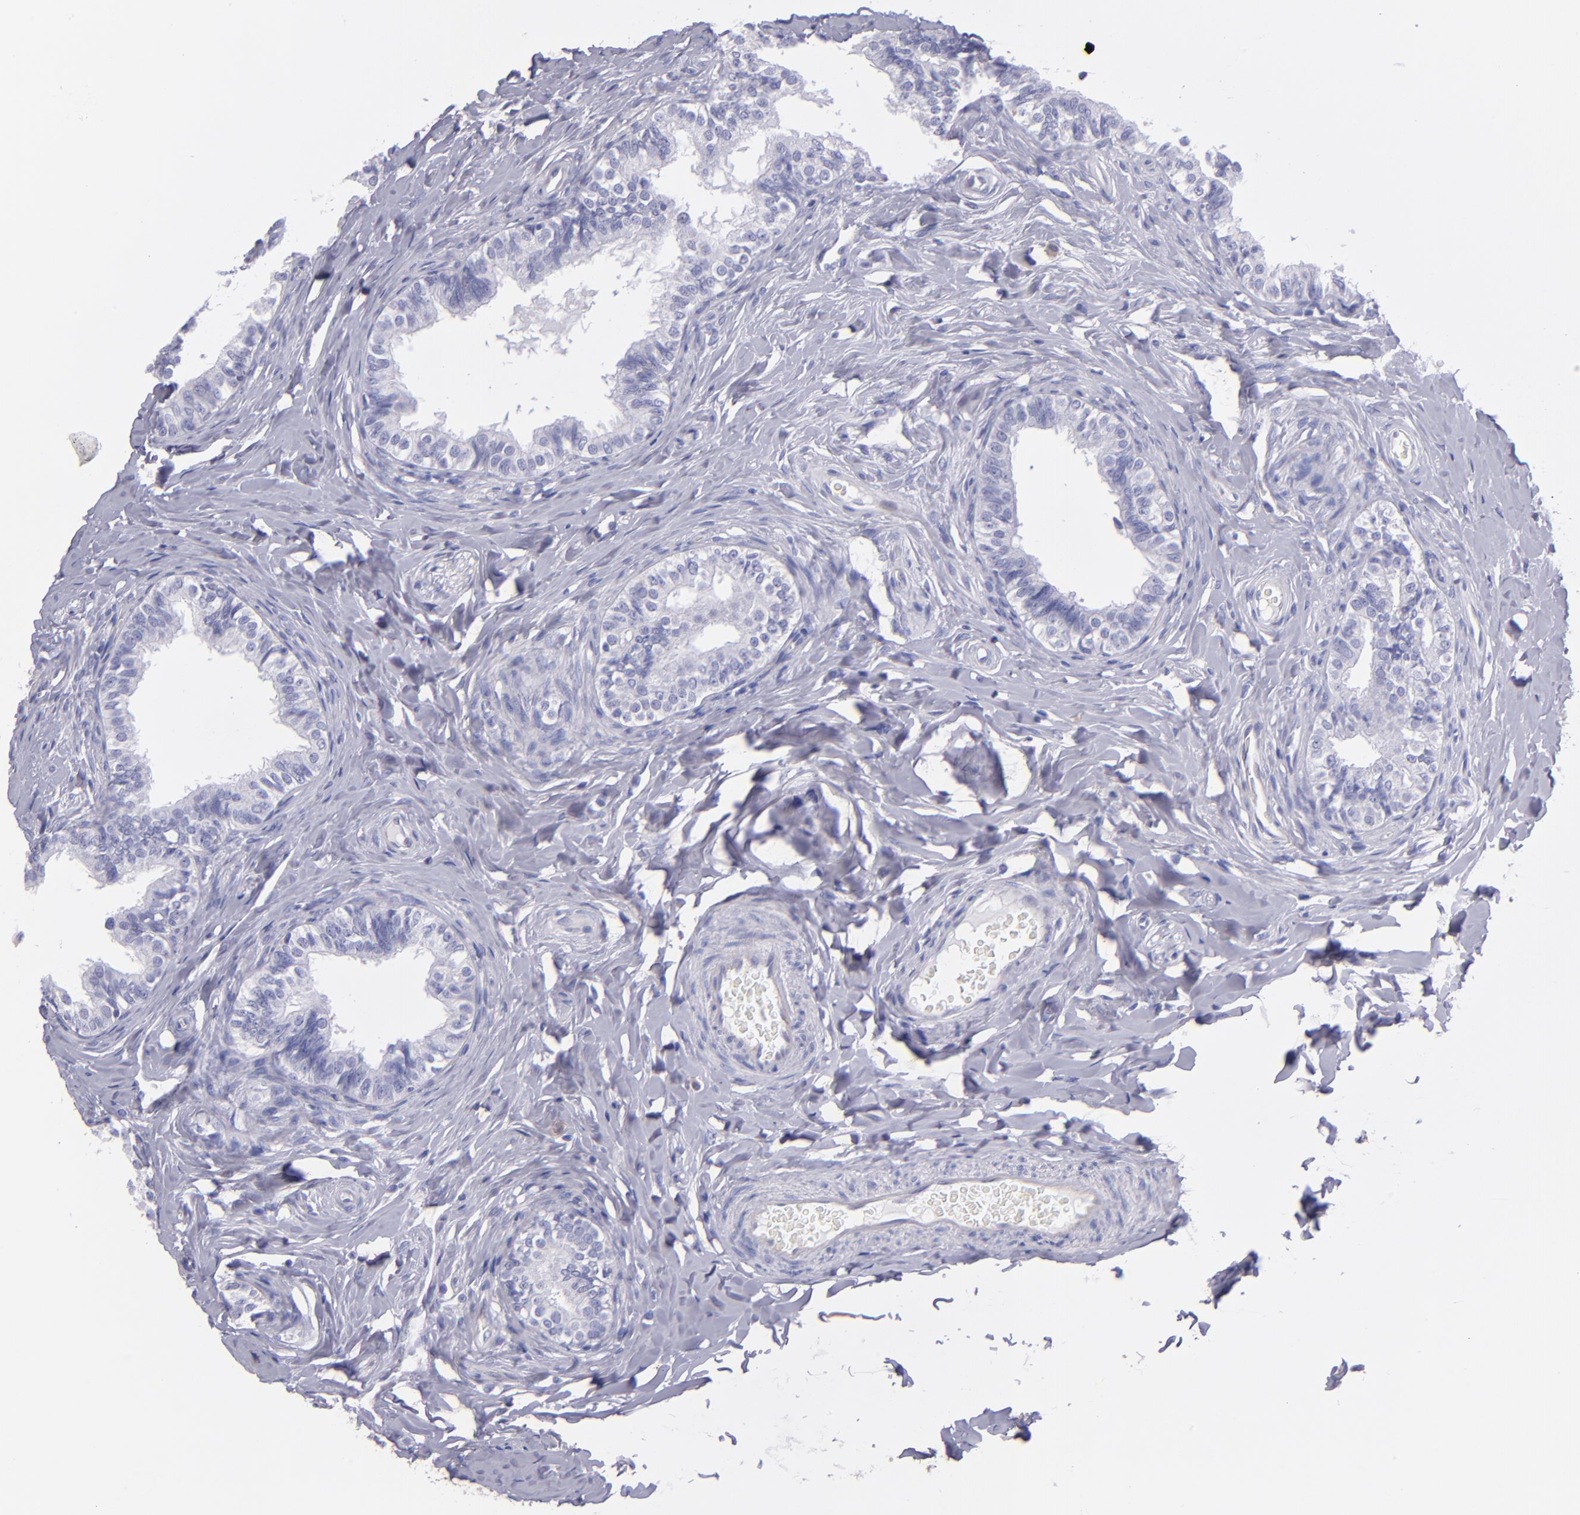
{"staining": {"intensity": "negative", "quantity": "none", "location": "none"}, "tissue": "epididymis", "cell_type": "Glandular cells", "image_type": "normal", "snomed": [{"axis": "morphology", "description": "Normal tissue, NOS"}, {"axis": "topography", "description": "Soft tissue"}, {"axis": "topography", "description": "Epididymis"}], "caption": "This is an immunohistochemistry image of normal human epididymis. There is no expression in glandular cells.", "gene": "TG", "patient": {"sex": "male", "age": 26}}